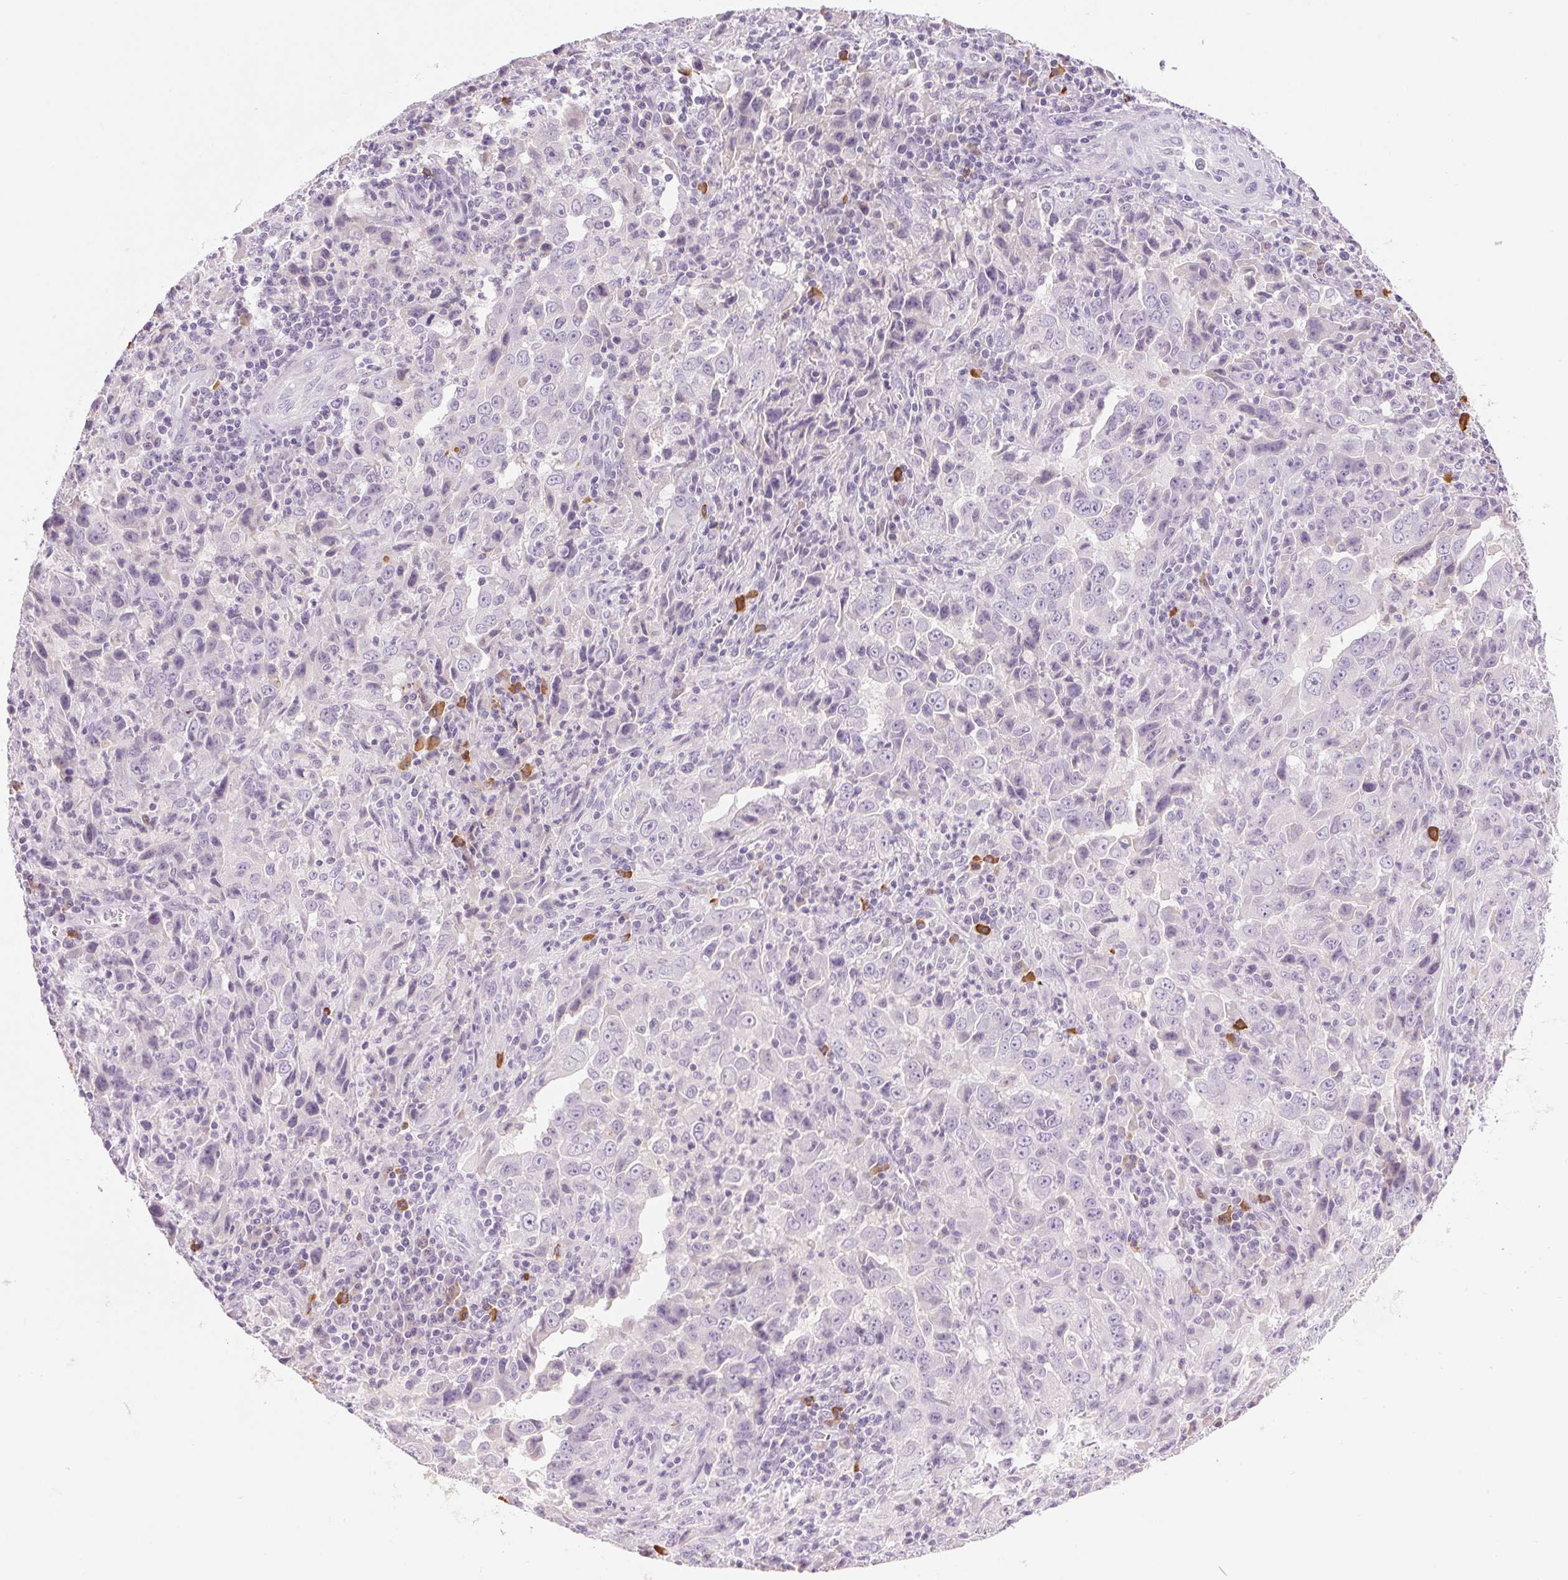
{"staining": {"intensity": "negative", "quantity": "none", "location": "none"}, "tissue": "lung cancer", "cell_type": "Tumor cells", "image_type": "cancer", "snomed": [{"axis": "morphology", "description": "Adenocarcinoma, NOS"}, {"axis": "topography", "description": "Lung"}], "caption": "High power microscopy photomicrograph of an IHC histopathology image of lung adenocarcinoma, revealing no significant staining in tumor cells.", "gene": "IFIT1B", "patient": {"sex": "male", "age": 67}}